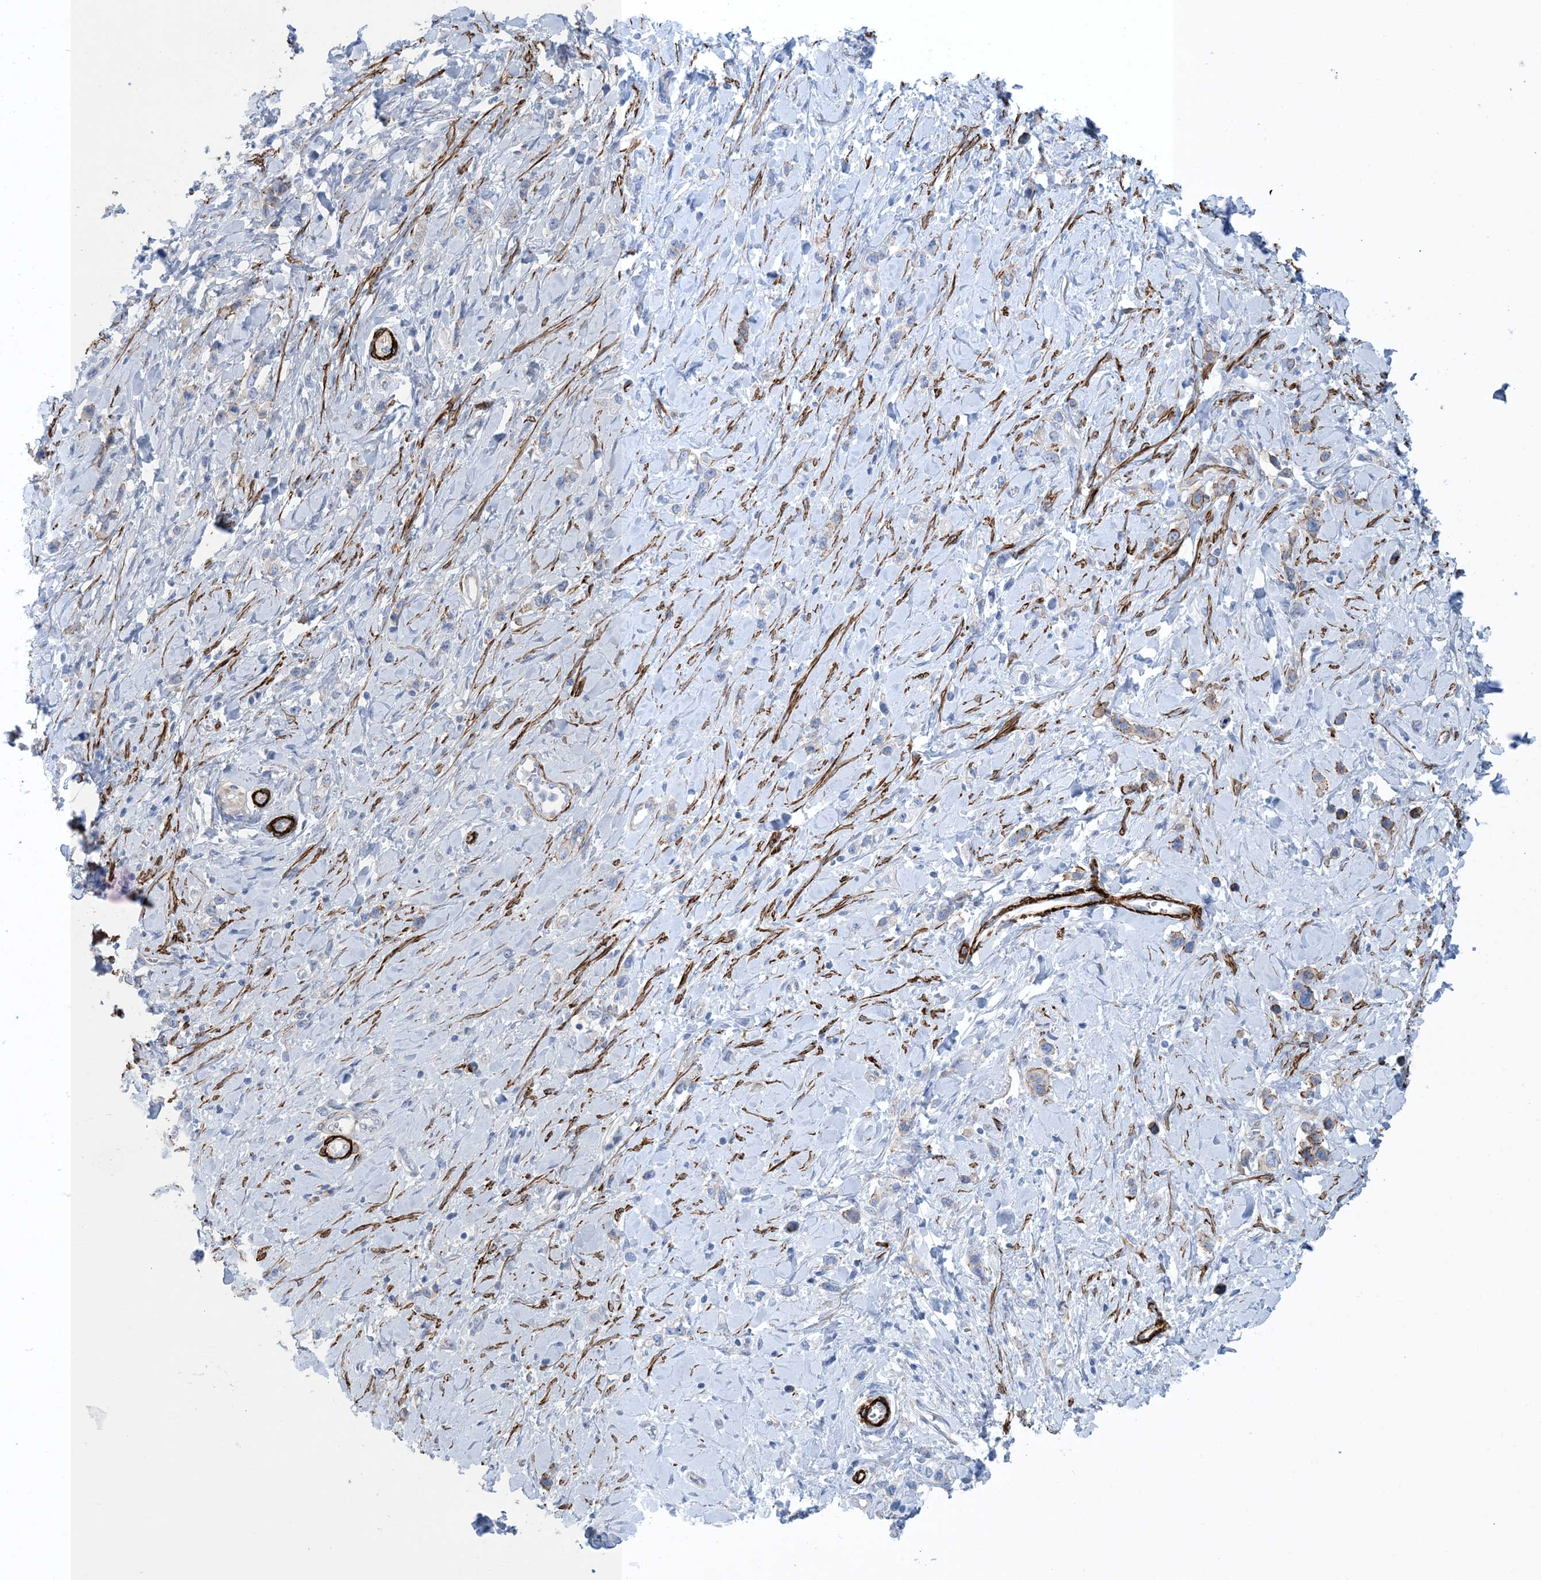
{"staining": {"intensity": "moderate", "quantity": "<25%", "location": "cytoplasmic/membranous"}, "tissue": "stomach cancer", "cell_type": "Tumor cells", "image_type": "cancer", "snomed": [{"axis": "morphology", "description": "Normal tissue, NOS"}, {"axis": "morphology", "description": "Adenocarcinoma, NOS"}, {"axis": "topography", "description": "Stomach, upper"}, {"axis": "topography", "description": "Stomach"}], "caption": "Adenocarcinoma (stomach) was stained to show a protein in brown. There is low levels of moderate cytoplasmic/membranous expression in approximately <25% of tumor cells. (IHC, brightfield microscopy, high magnification).", "gene": "SHANK1", "patient": {"sex": "female", "age": 65}}